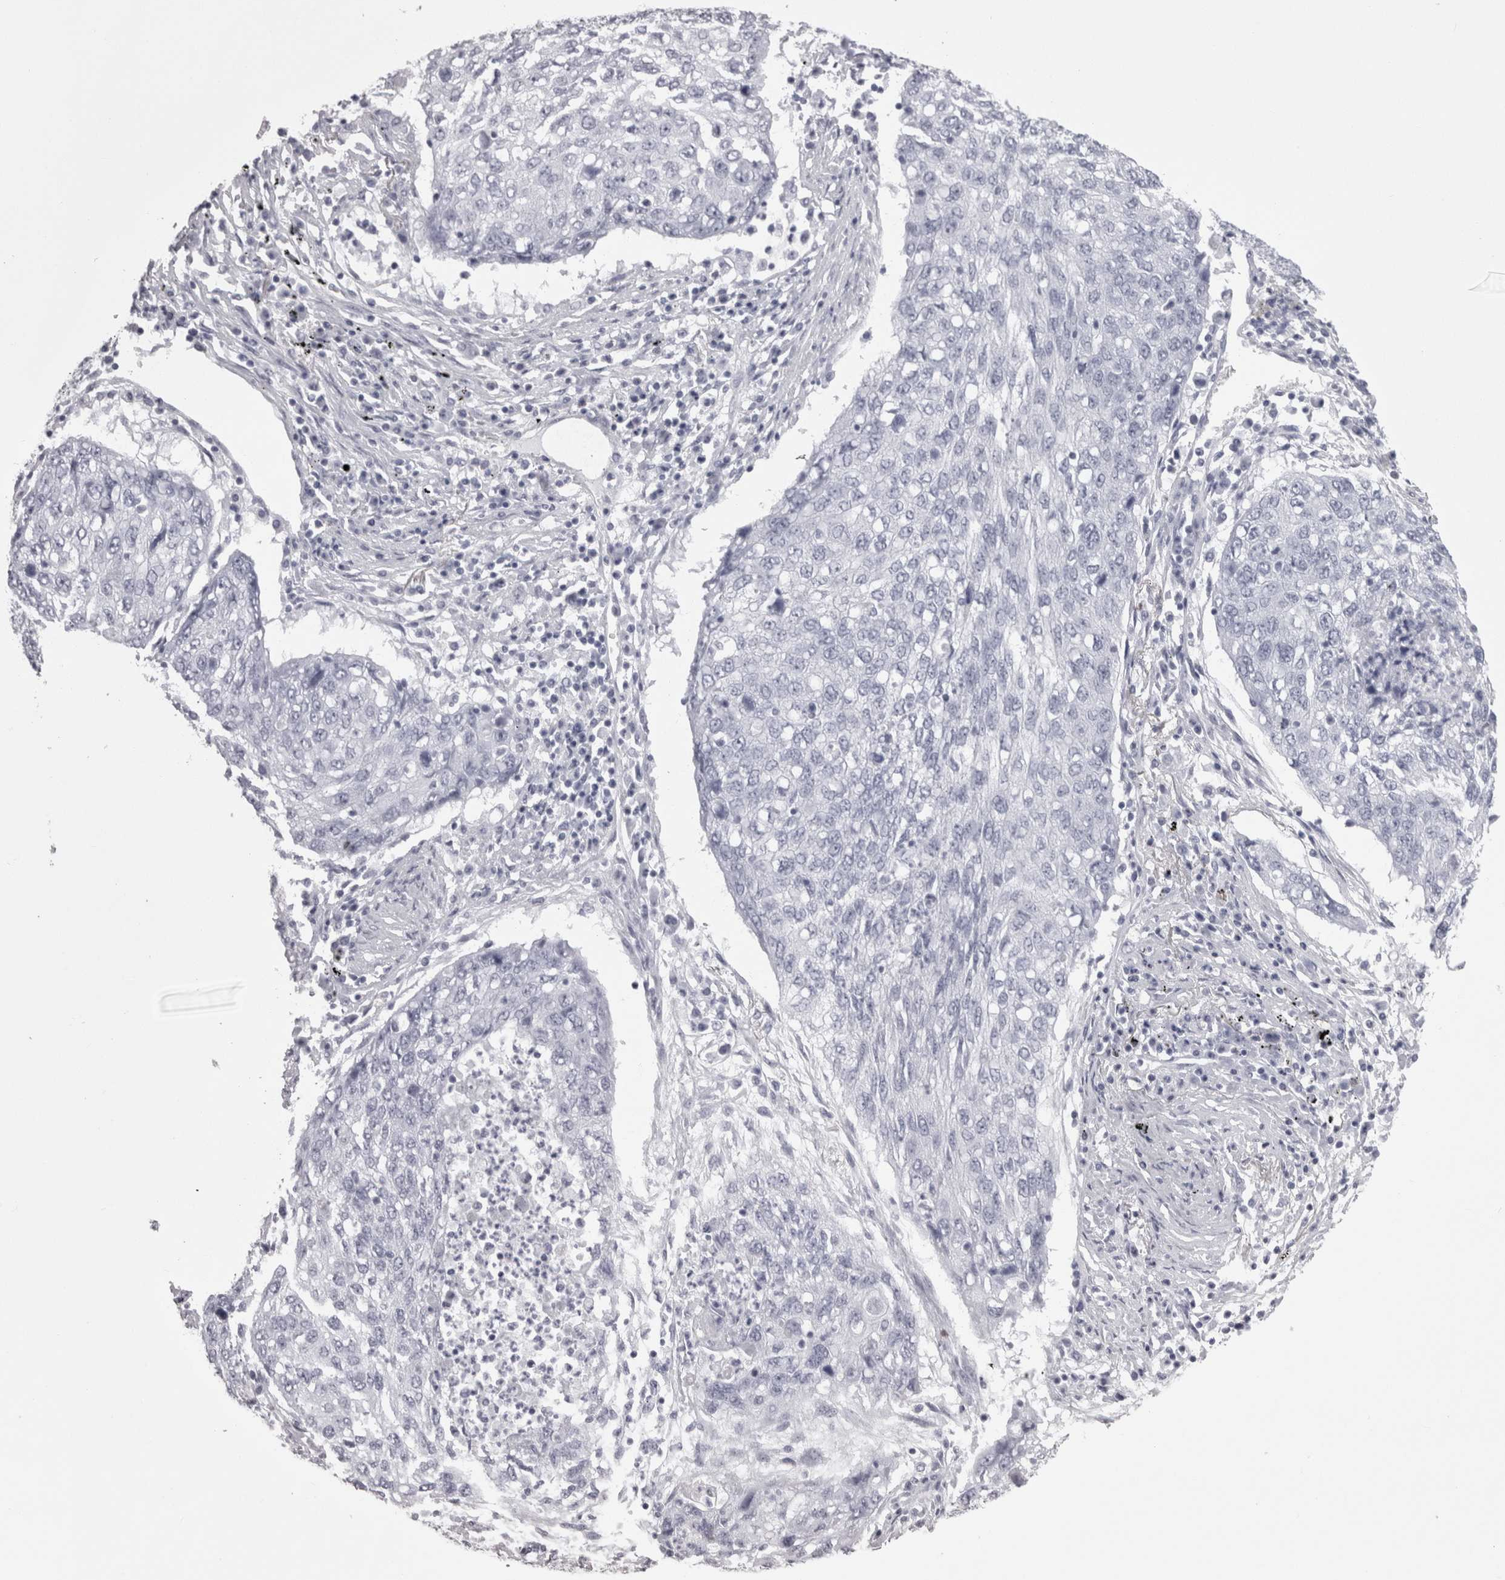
{"staining": {"intensity": "negative", "quantity": "none", "location": "none"}, "tissue": "lung cancer", "cell_type": "Tumor cells", "image_type": "cancer", "snomed": [{"axis": "morphology", "description": "Squamous cell carcinoma, NOS"}, {"axis": "topography", "description": "Lung"}], "caption": "Tumor cells show no significant expression in lung cancer.", "gene": "SKAP1", "patient": {"sex": "female", "age": 63}}